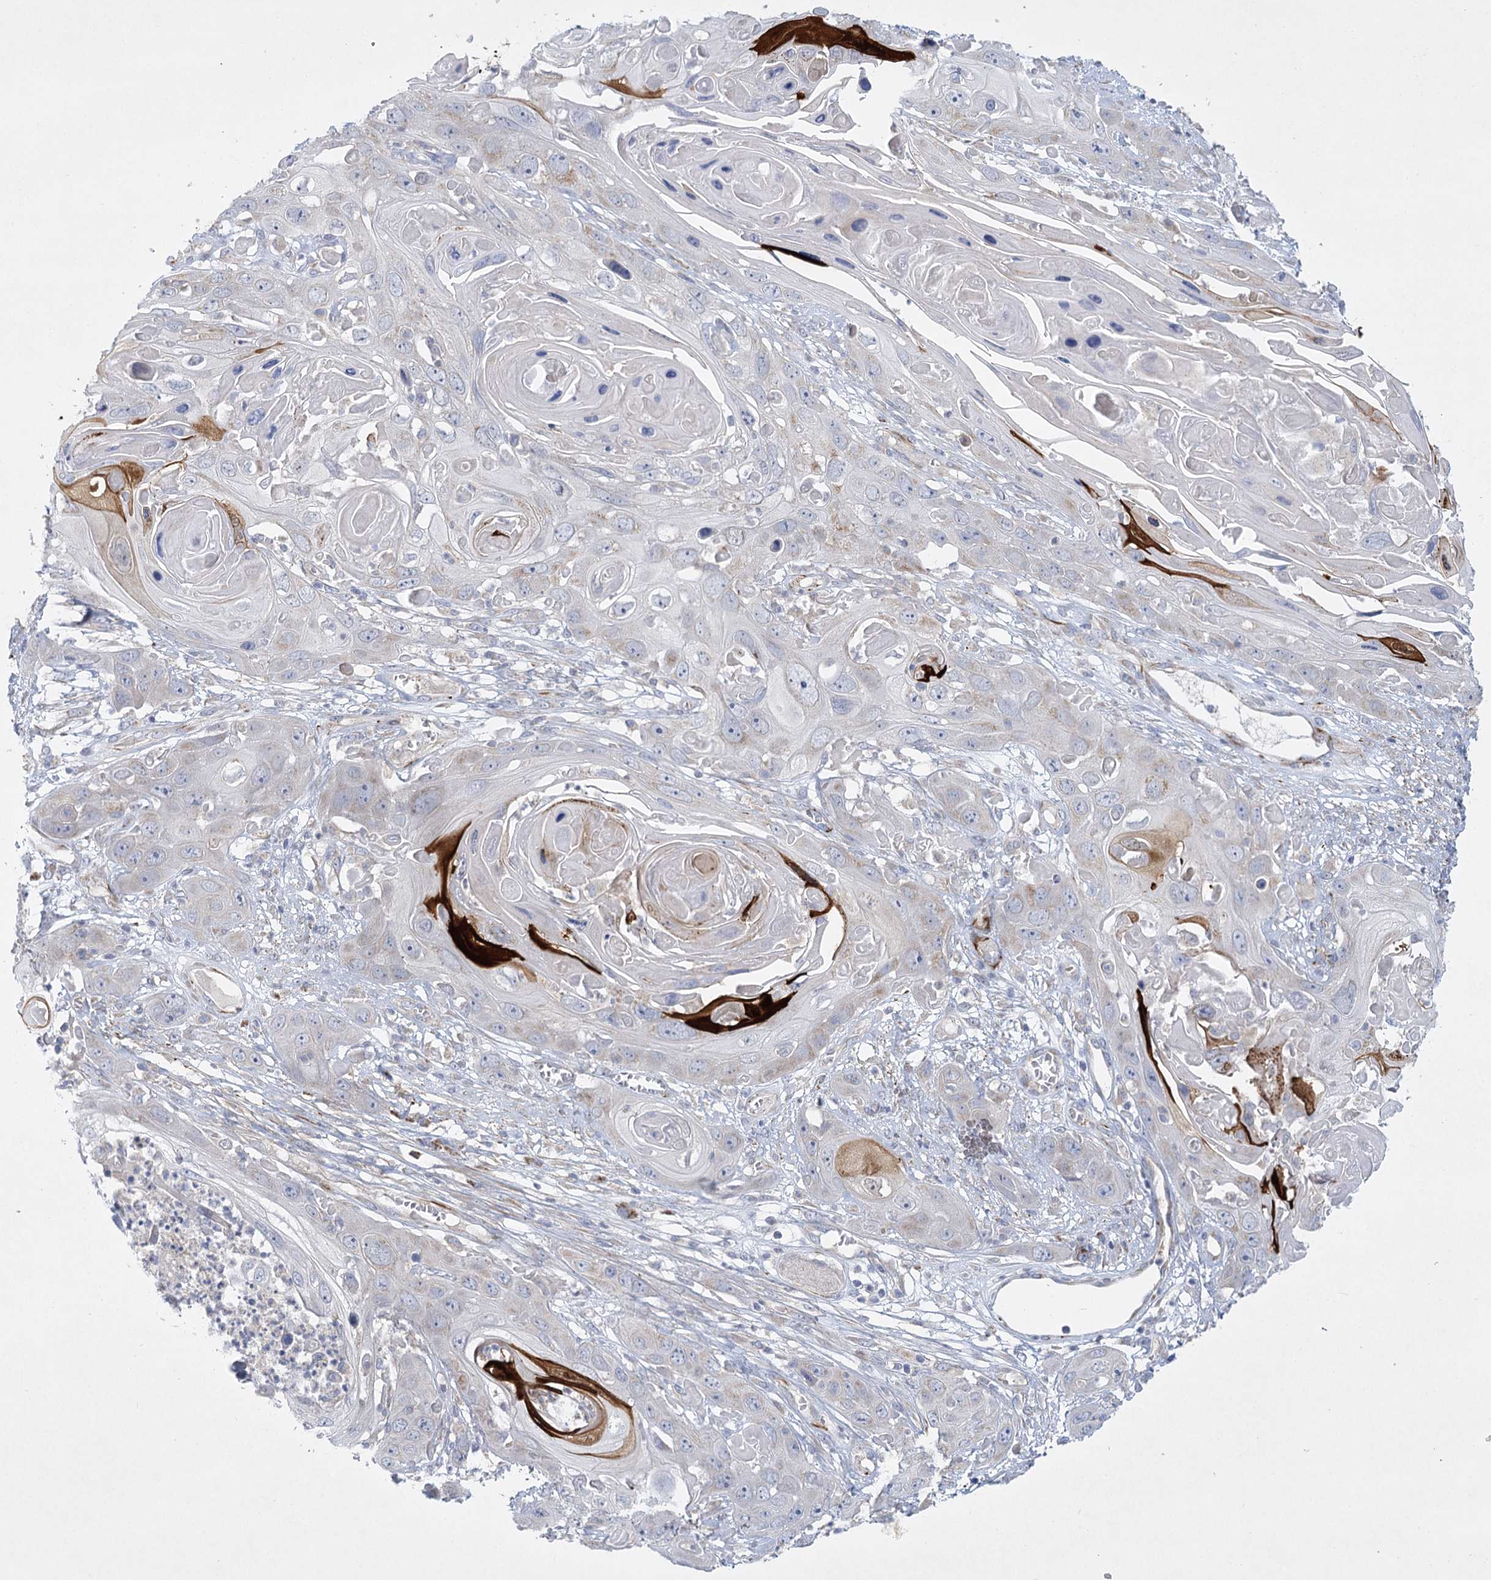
{"staining": {"intensity": "negative", "quantity": "none", "location": "none"}, "tissue": "skin cancer", "cell_type": "Tumor cells", "image_type": "cancer", "snomed": [{"axis": "morphology", "description": "Squamous cell carcinoma, NOS"}, {"axis": "topography", "description": "Skin"}], "caption": "The photomicrograph reveals no staining of tumor cells in skin squamous cell carcinoma. (Immunohistochemistry, brightfield microscopy, high magnification).", "gene": "DHTKD1", "patient": {"sex": "male", "age": 55}}